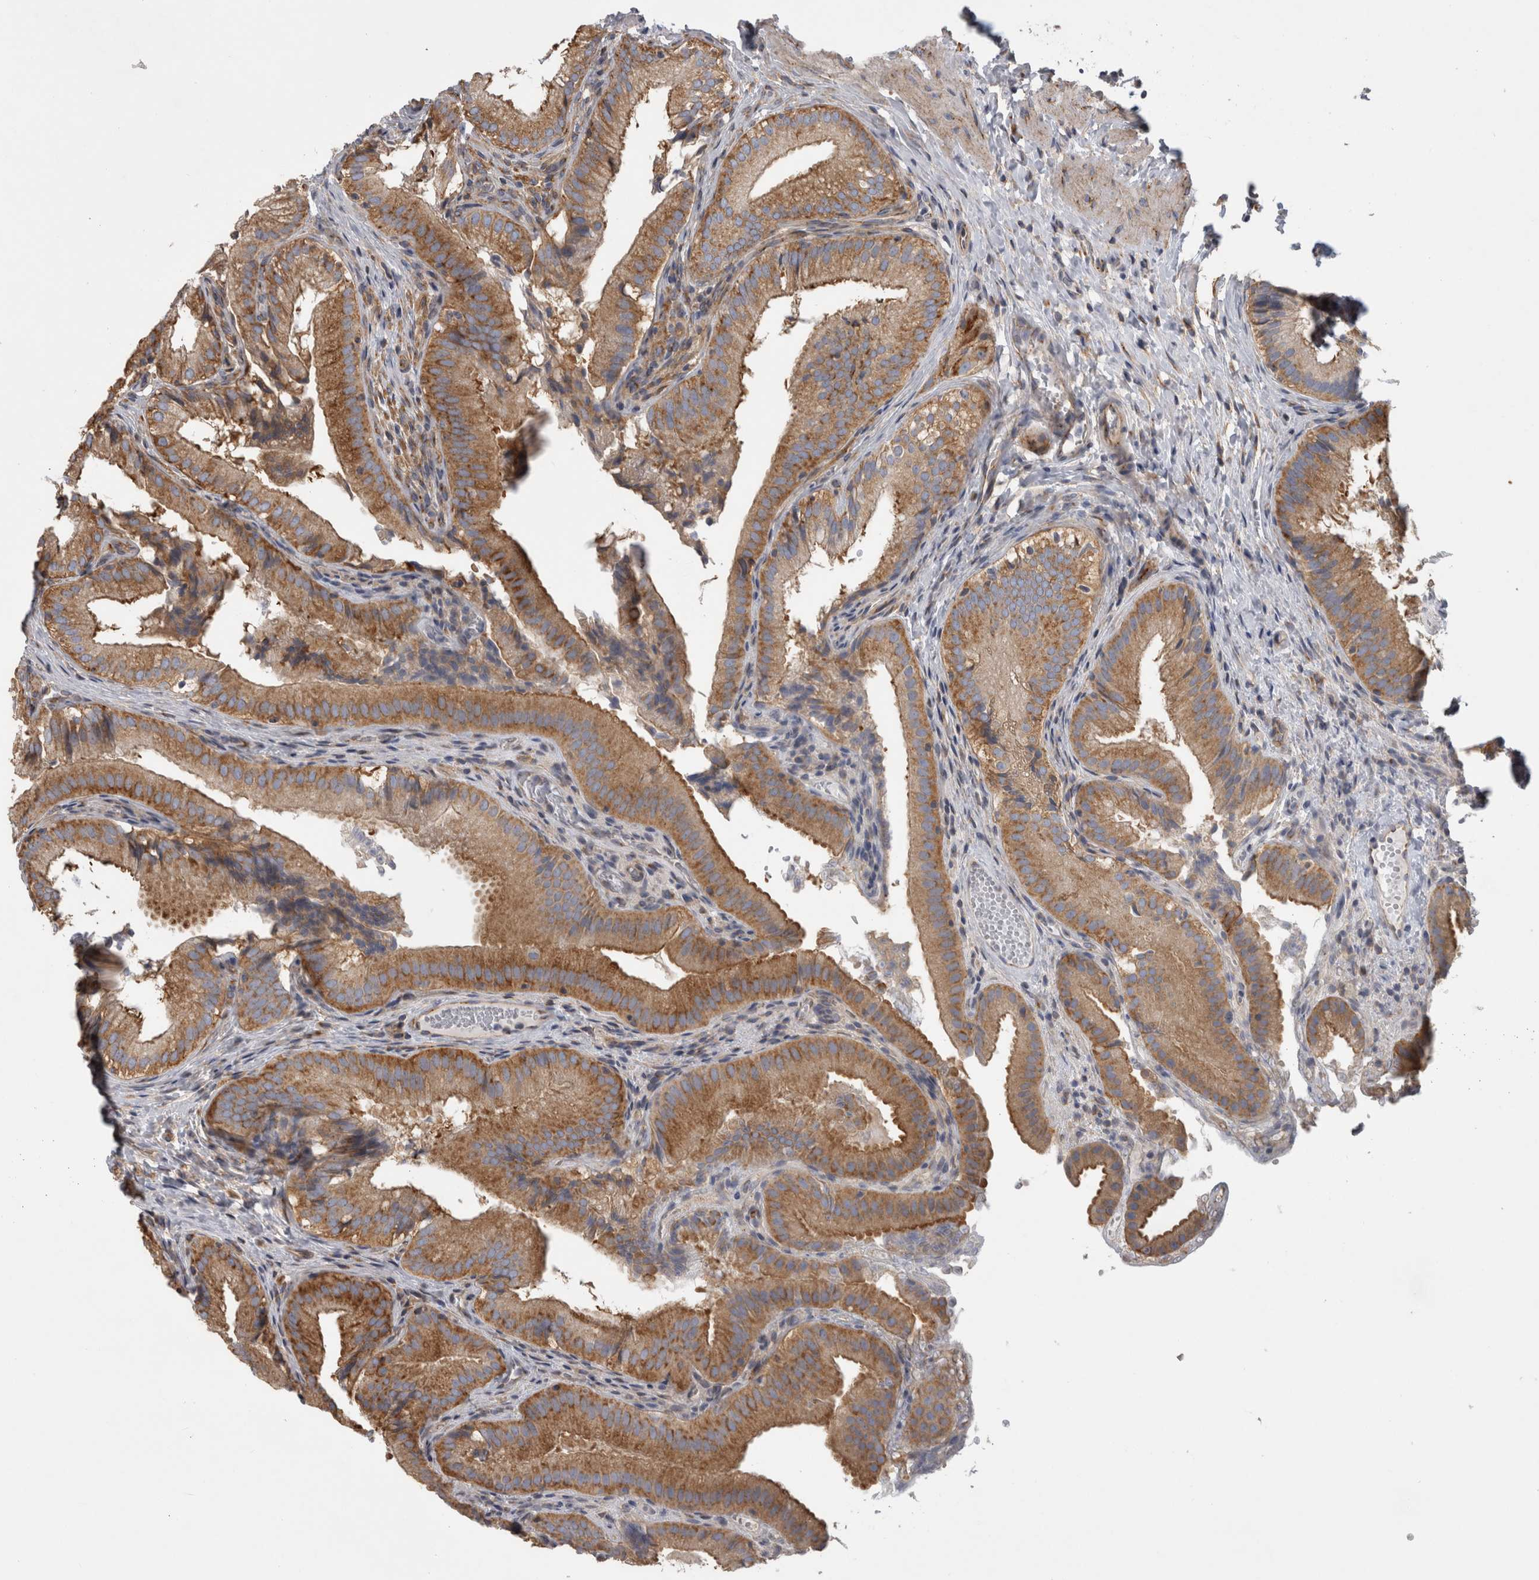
{"staining": {"intensity": "moderate", "quantity": ">75%", "location": "cytoplasmic/membranous"}, "tissue": "gallbladder", "cell_type": "Glandular cells", "image_type": "normal", "snomed": [{"axis": "morphology", "description": "Normal tissue, NOS"}, {"axis": "topography", "description": "Gallbladder"}], "caption": "Gallbladder stained with a brown dye shows moderate cytoplasmic/membranous positive positivity in approximately >75% of glandular cells.", "gene": "ATXN3L", "patient": {"sex": "female", "age": 30}}